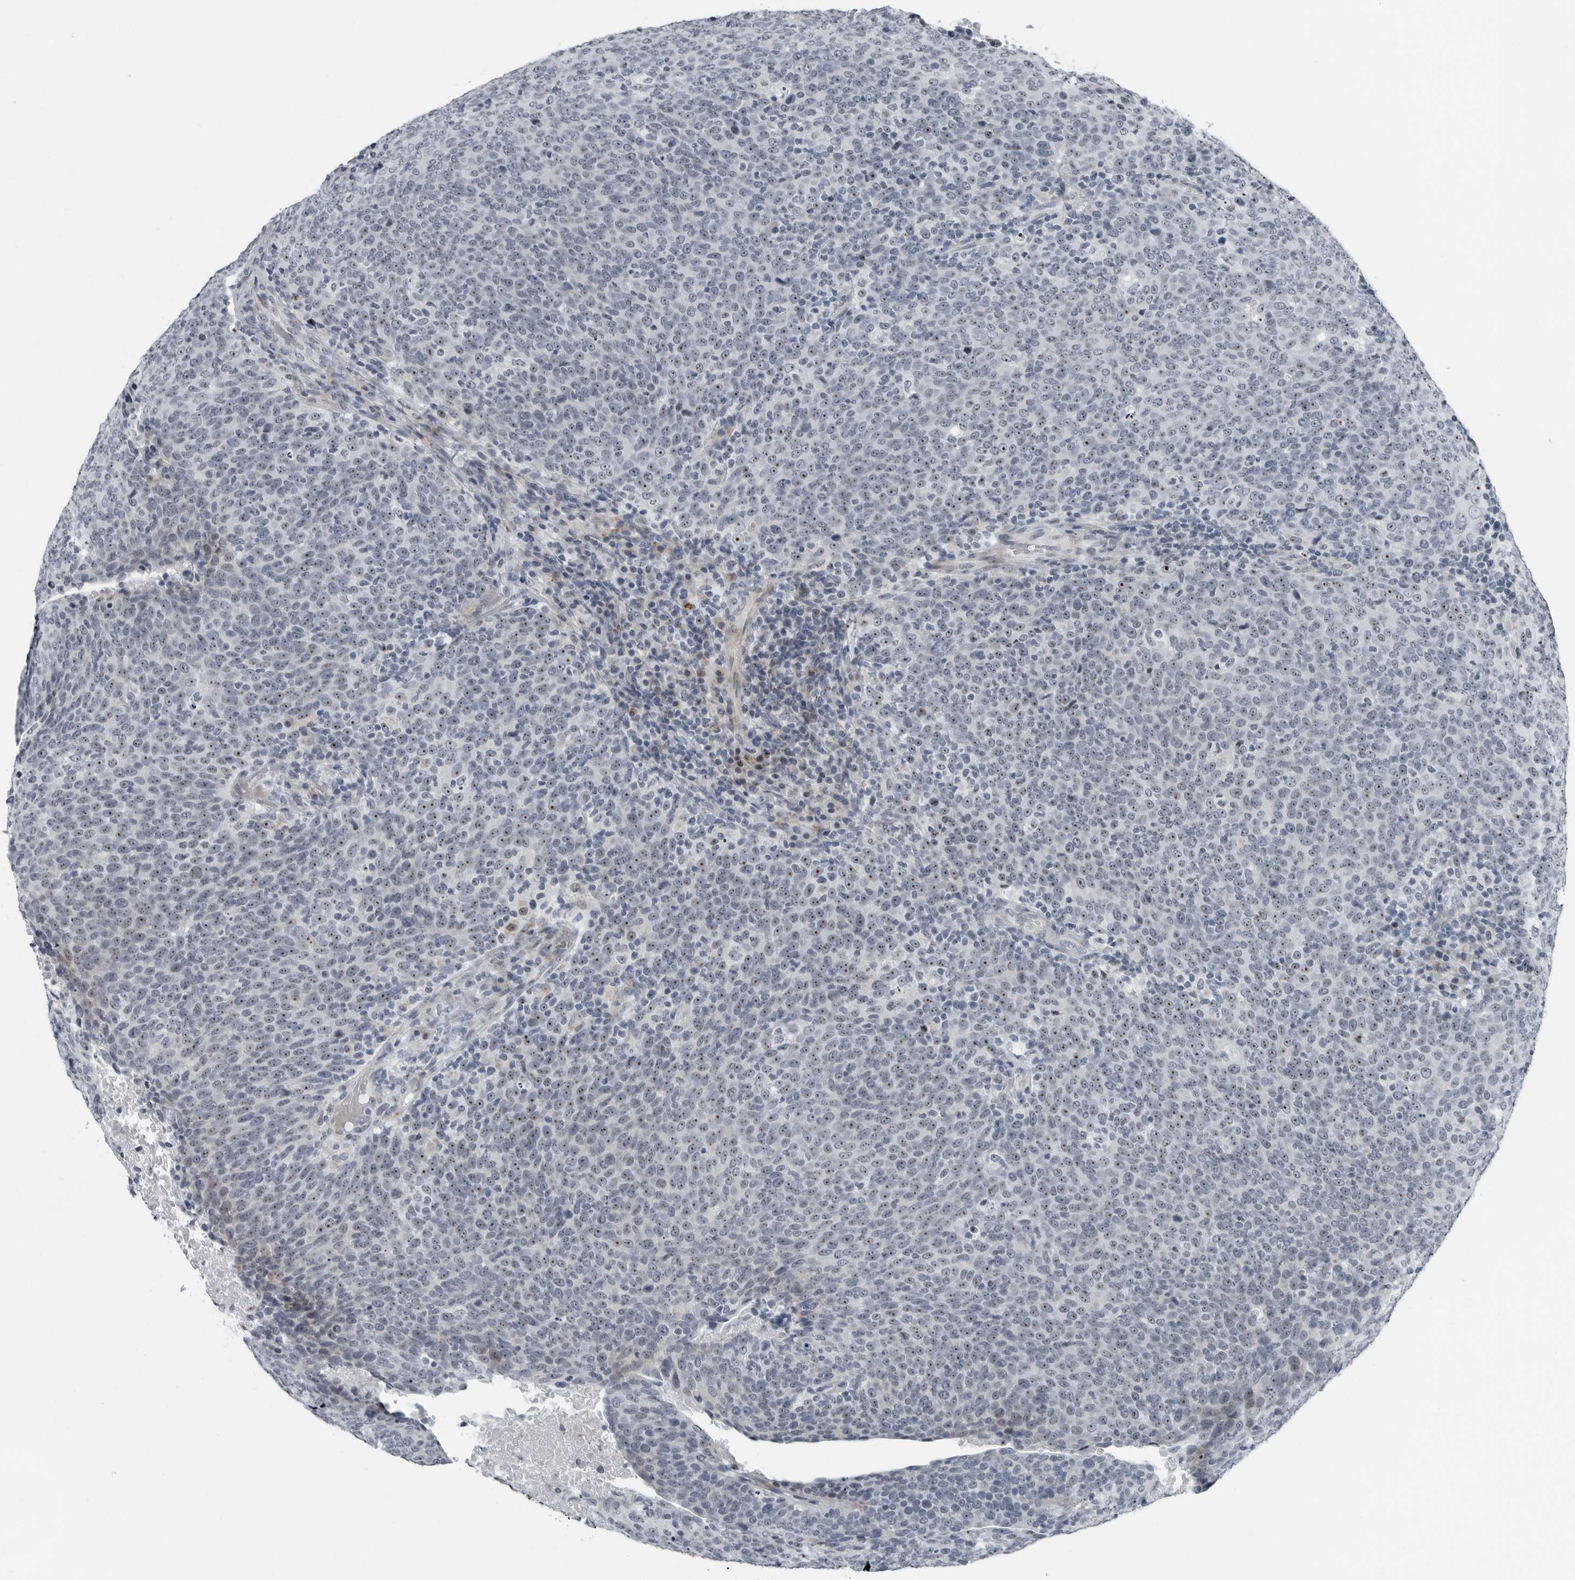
{"staining": {"intensity": "moderate", "quantity": ">75%", "location": "nuclear"}, "tissue": "head and neck cancer", "cell_type": "Tumor cells", "image_type": "cancer", "snomed": [{"axis": "morphology", "description": "Squamous cell carcinoma, NOS"}, {"axis": "morphology", "description": "Squamous cell carcinoma, metastatic, NOS"}, {"axis": "topography", "description": "Lymph node"}, {"axis": "topography", "description": "Head-Neck"}], "caption": "Squamous cell carcinoma (head and neck) stained for a protein (brown) displays moderate nuclear positive staining in approximately >75% of tumor cells.", "gene": "PDCD11", "patient": {"sex": "male", "age": 62}}